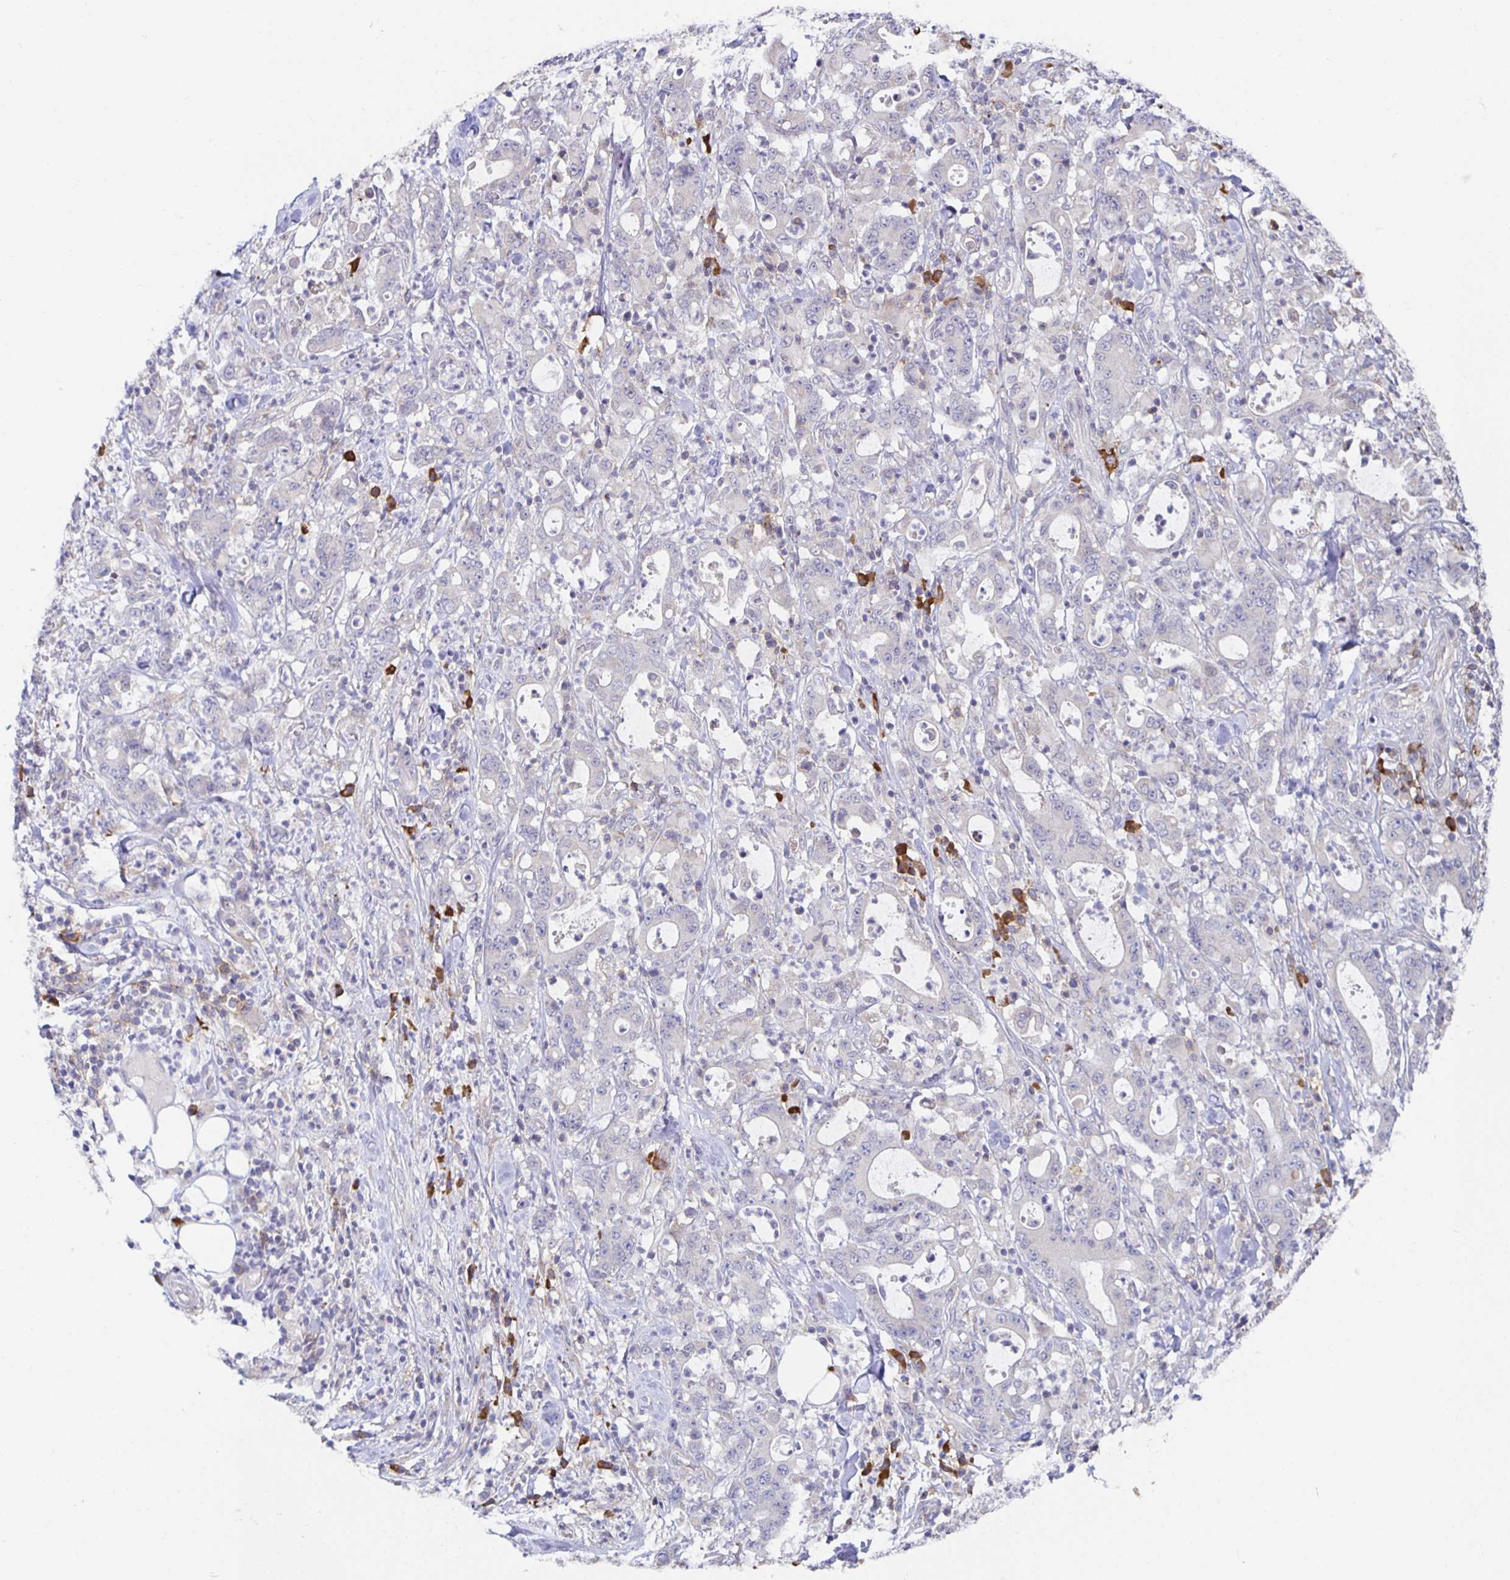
{"staining": {"intensity": "negative", "quantity": "none", "location": "none"}, "tissue": "stomach cancer", "cell_type": "Tumor cells", "image_type": "cancer", "snomed": [{"axis": "morphology", "description": "Adenocarcinoma, NOS"}, {"axis": "topography", "description": "Stomach, upper"}], "caption": "Protein analysis of adenocarcinoma (stomach) demonstrates no significant staining in tumor cells.", "gene": "BAD", "patient": {"sex": "male", "age": 68}}